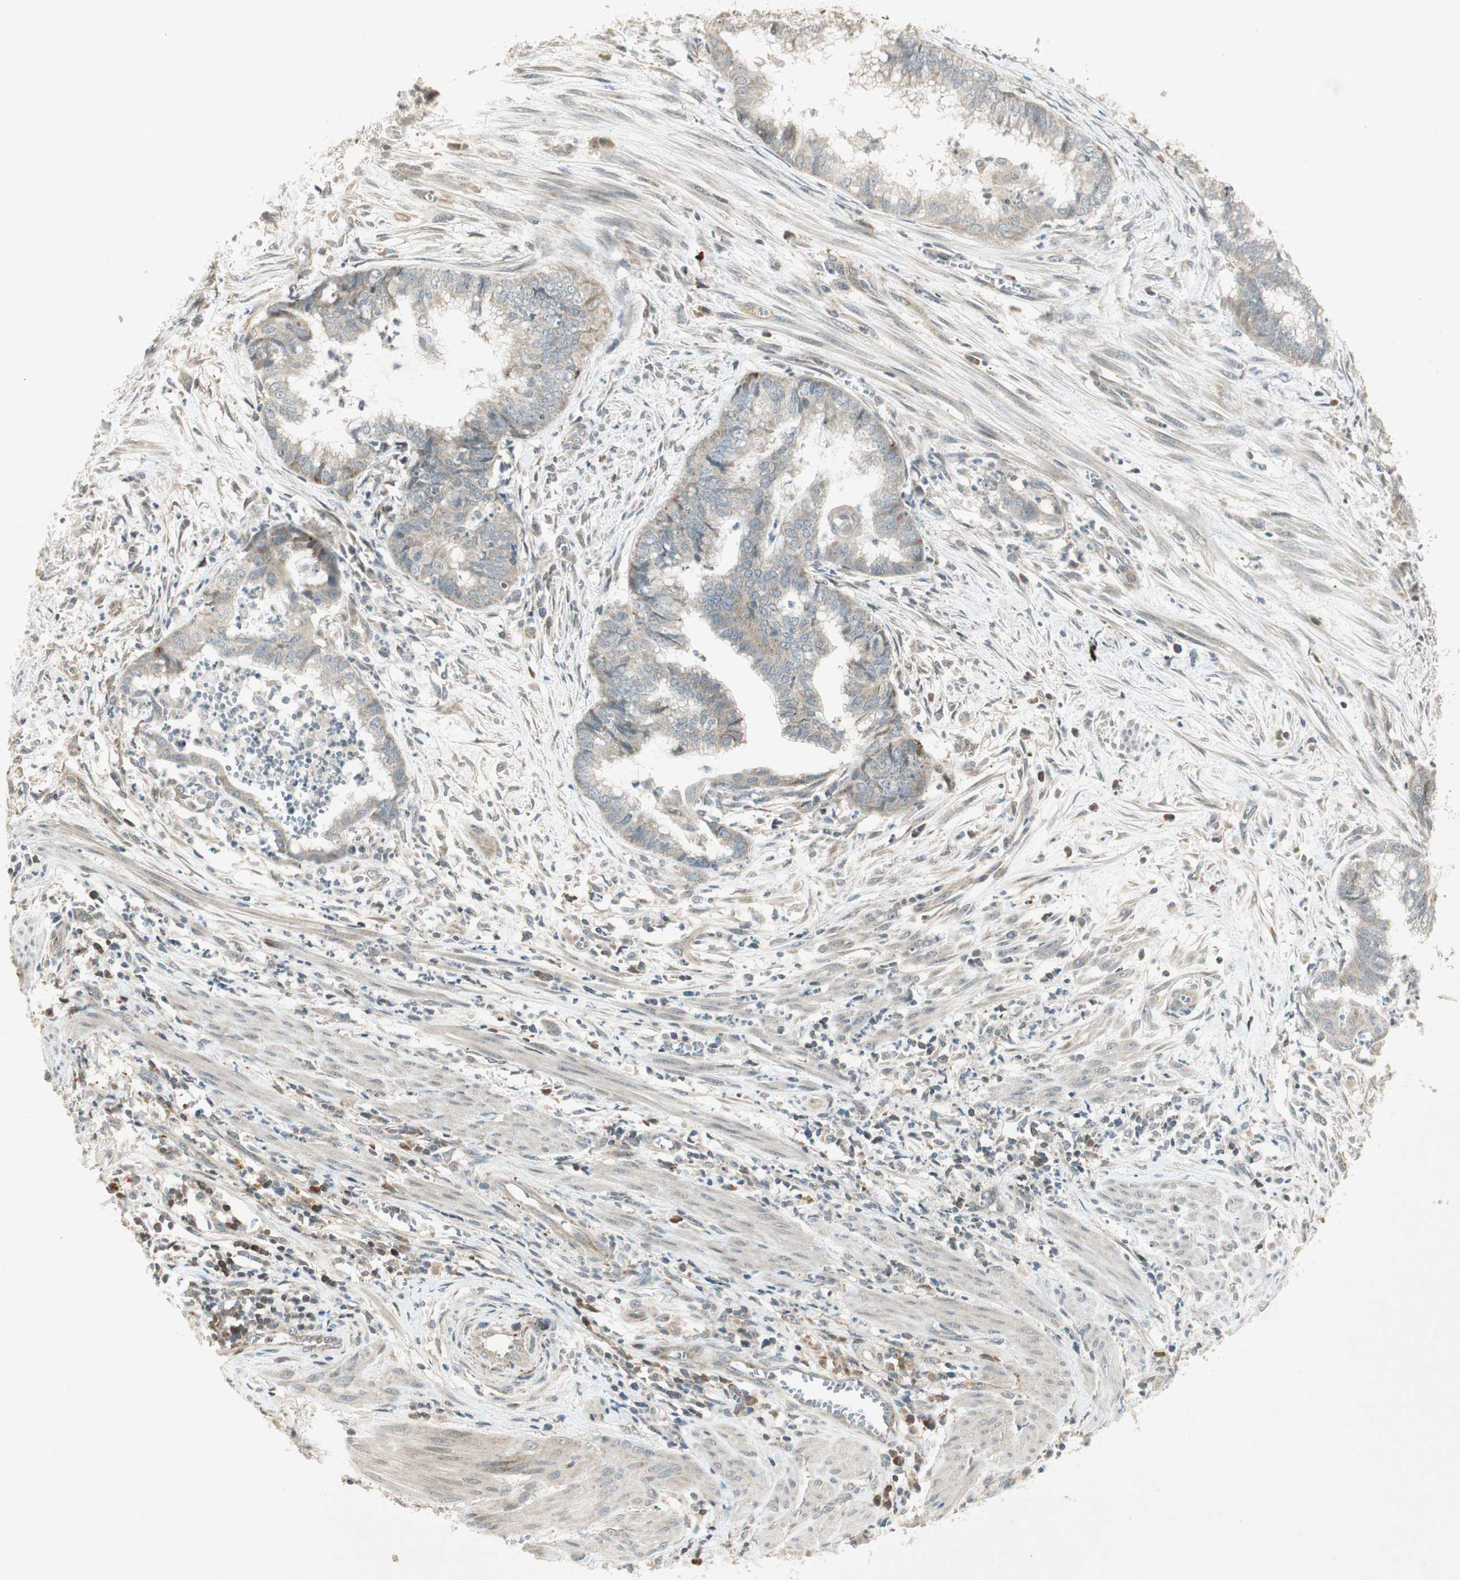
{"staining": {"intensity": "weak", "quantity": "25%-75%", "location": "cytoplasmic/membranous"}, "tissue": "endometrial cancer", "cell_type": "Tumor cells", "image_type": "cancer", "snomed": [{"axis": "morphology", "description": "Necrosis, NOS"}, {"axis": "morphology", "description": "Adenocarcinoma, NOS"}, {"axis": "topography", "description": "Endometrium"}], "caption": "DAB immunohistochemical staining of endometrial cancer (adenocarcinoma) reveals weak cytoplasmic/membranous protein positivity in about 25%-75% of tumor cells.", "gene": "USP2", "patient": {"sex": "female", "age": 79}}